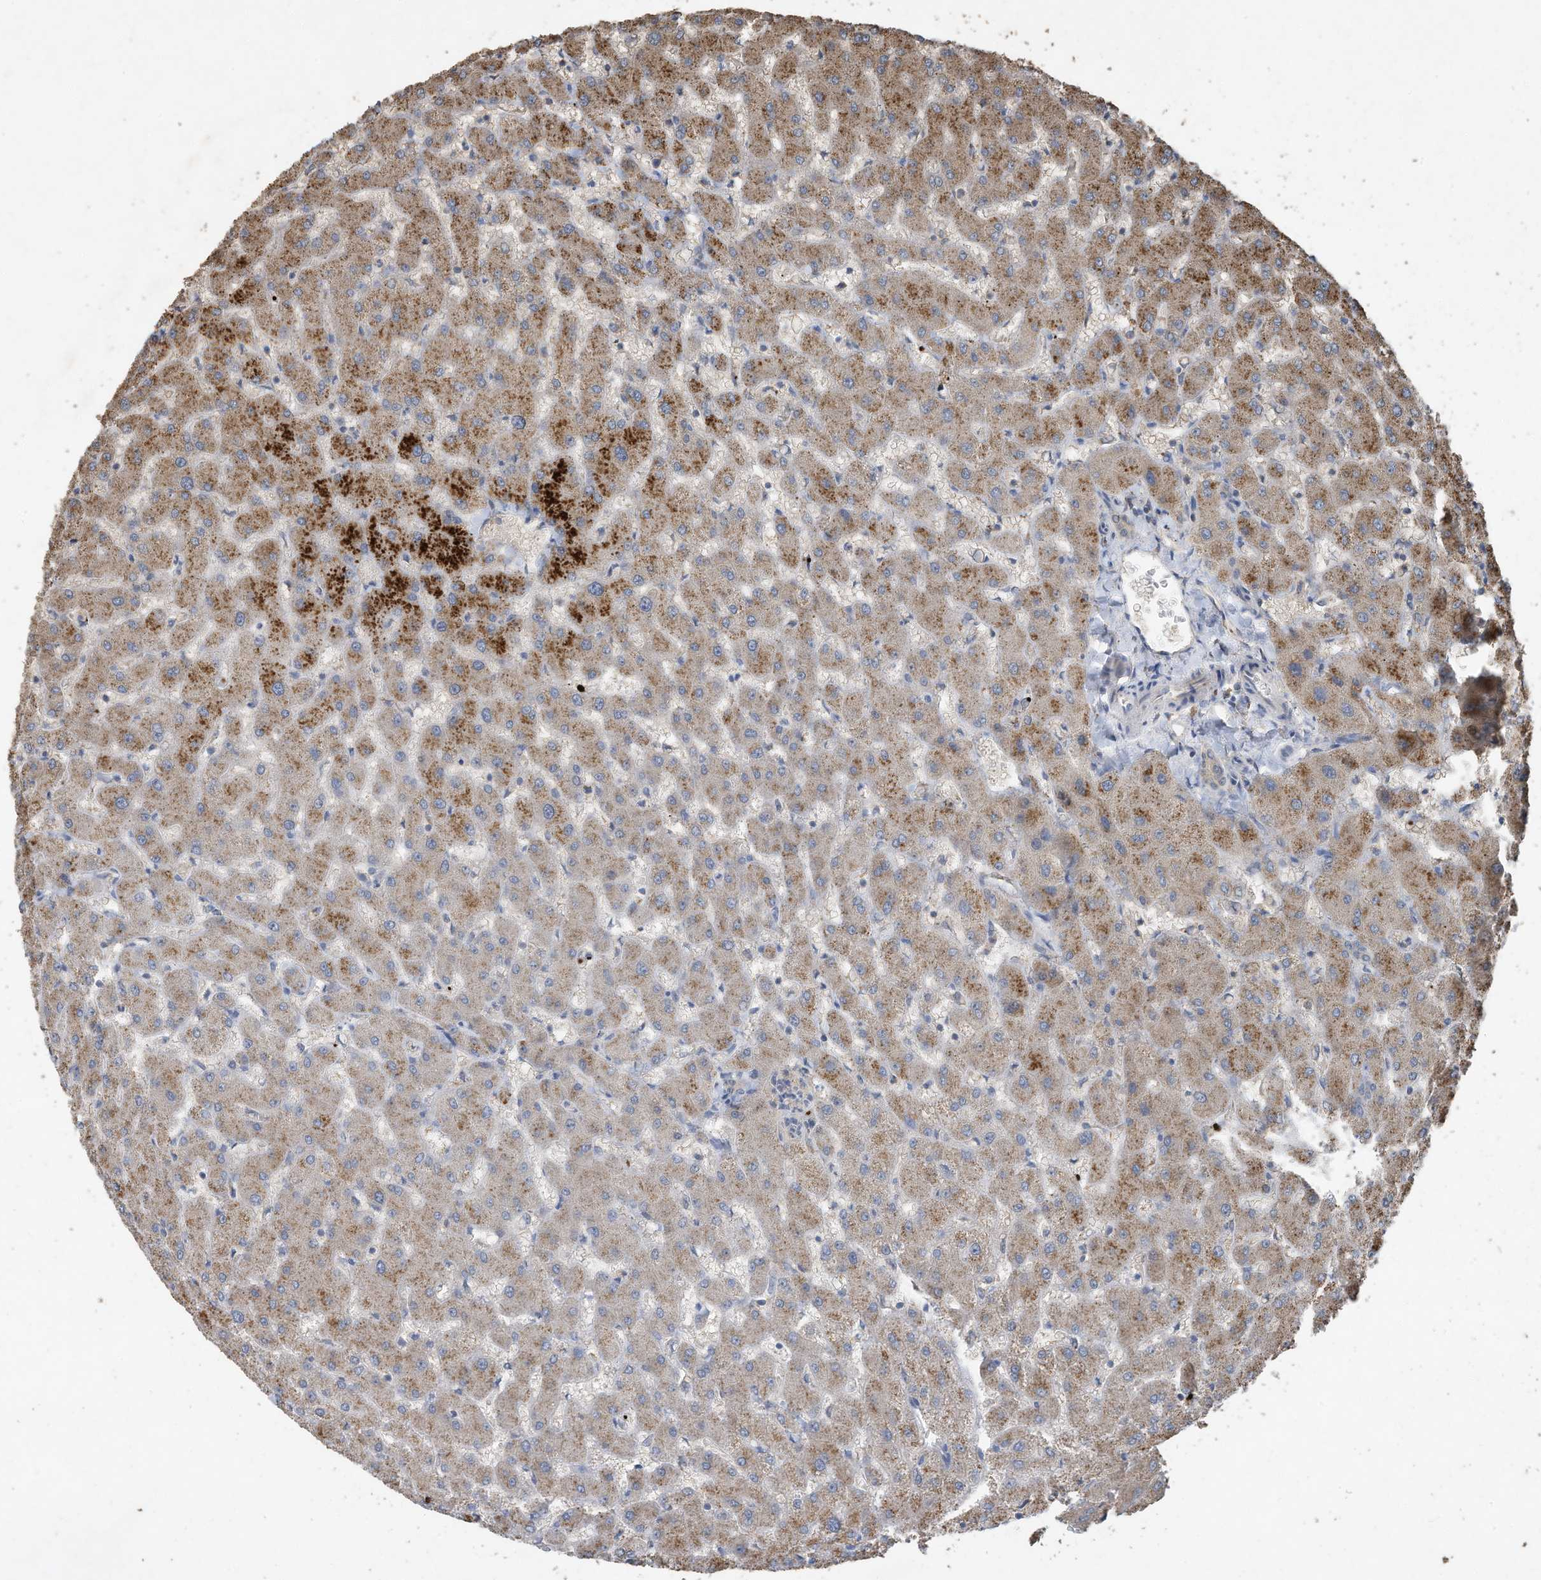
{"staining": {"intensity": "negative", "quantity": "none", "location": "none"}, "tissue": "liver", "cell_type": "Cholangiocytes", "image_type": "normal", "snomed": [{"axis": "morphology", "description": "Normal tissue, NOS"}, {"axis": "topography", "description": "Liver"}], "caption": "High power microscopy micrograph of an immunohistochemistry (IHC) photomicrograph of benign liver, revealing no significant expression in cholangiocytes. (Immunohistochemistry (ihc), brightfield microscopy, high magnification).", "gene": "CAPN13", "patient": {"sex": "female", "age": 63}}